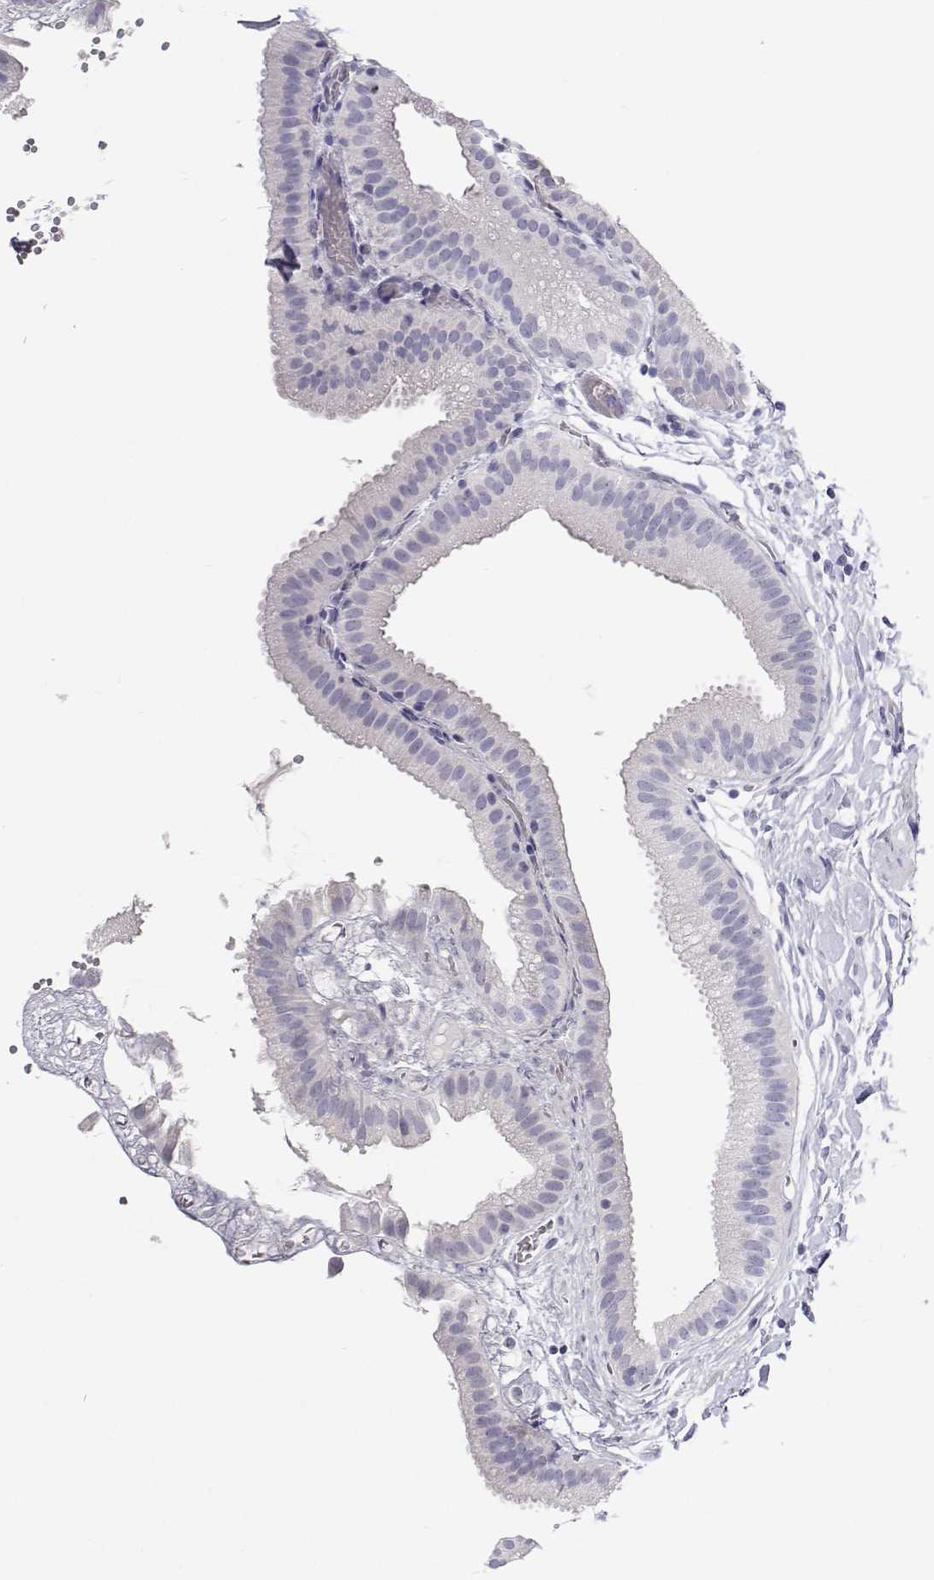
{"staining": {"intensity": "negative", "quantity": "none", "location": "none"}, "tissue": "gallbladder", "cell_type": "Glandular cells", "image_type": "normal", "snomed": [{"axis": "morphology", "description": "Normal tissue, NOS"}, {"axis": "topography", "description": "Gallbladder"}], "caption": "Immunohistochemistry photomicrograph of benign human gallbladder stained for a protein (brown), which displays no expression in glandular cells. (DAB immunohistochemistry, high magnification).", "gene": "TTN", "patient": {"sex": "female", "age": 63}}